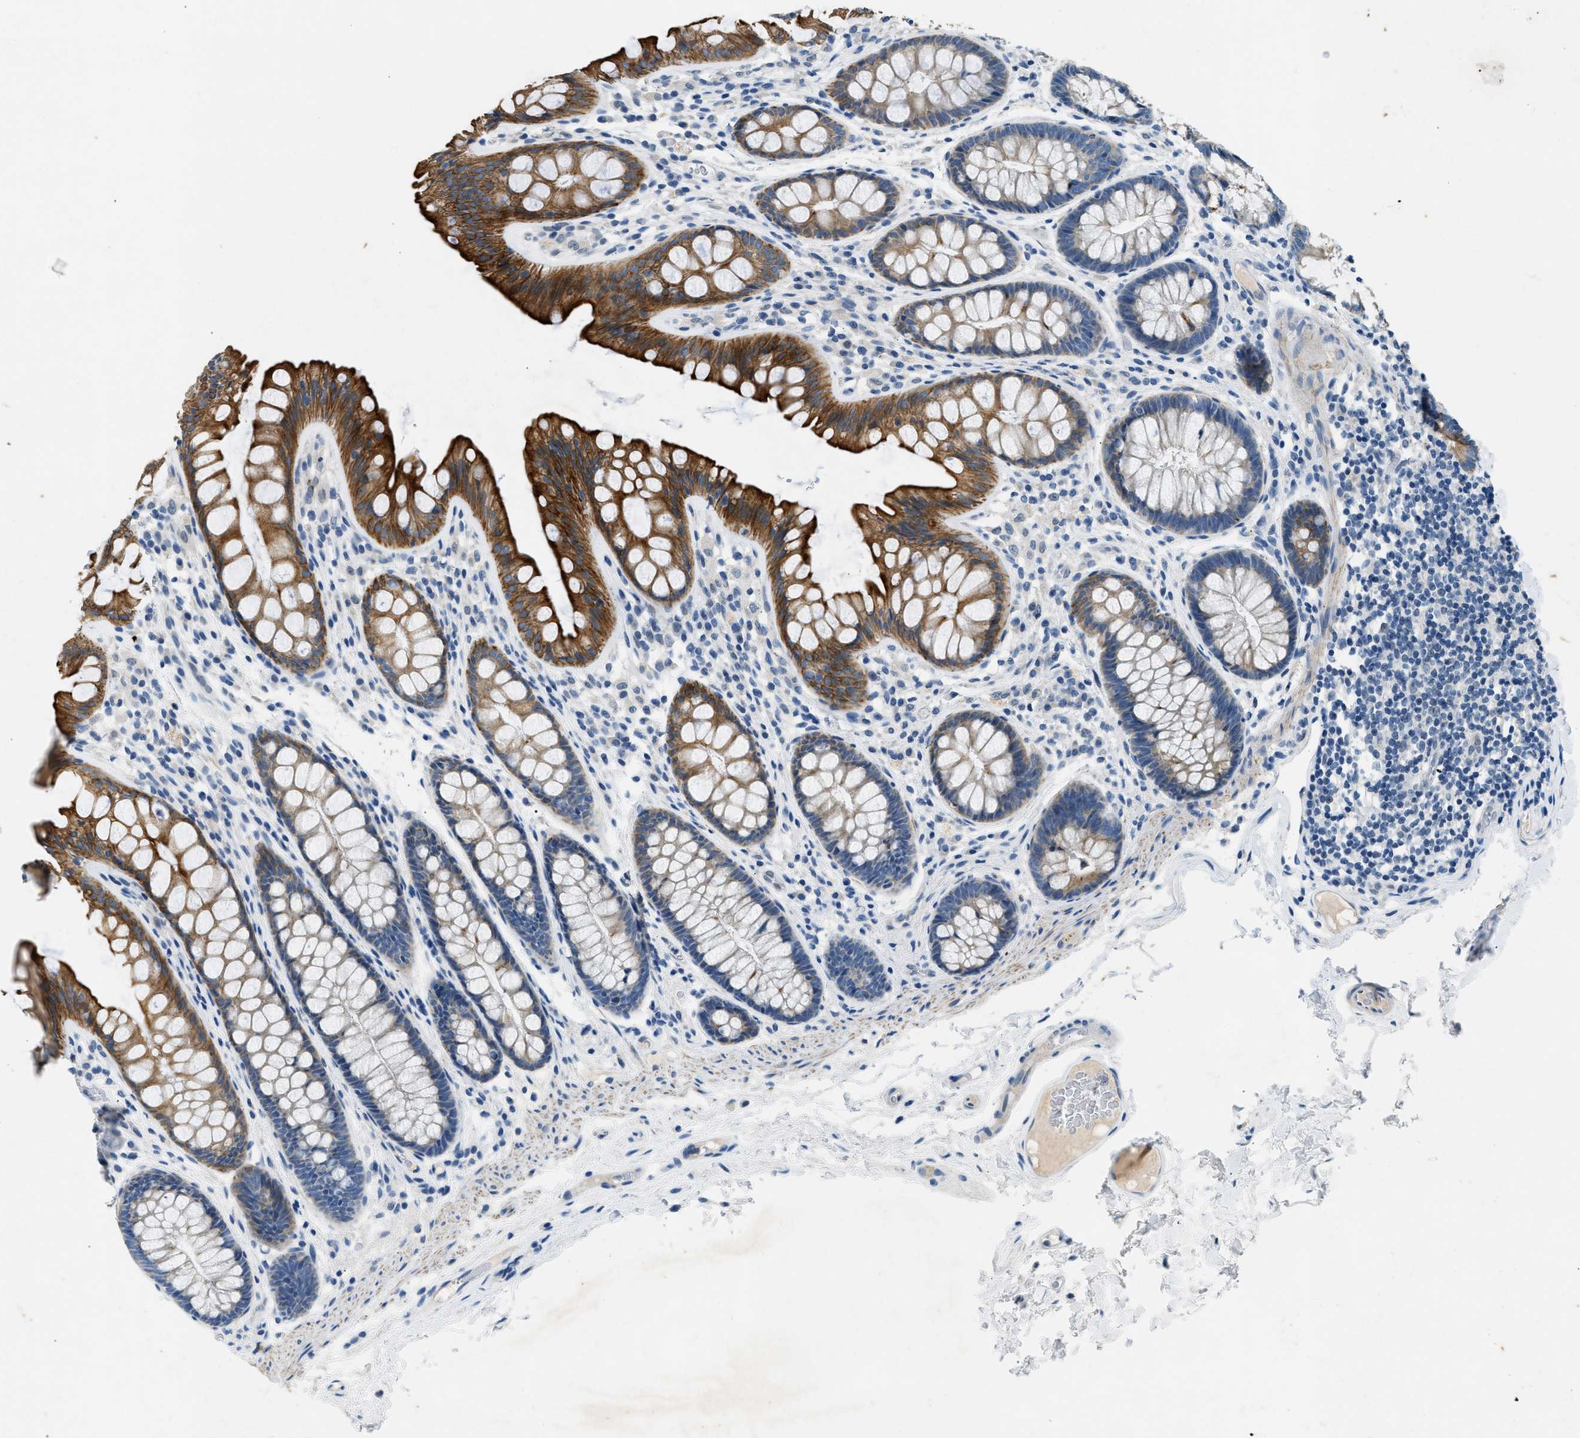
{"staining": {"intensity": "weak", "quantity": "25%-75%", "location": "cytoplasmic/membranous"}, "tissue": "colon", "cell_type": "Endothelial cells", "image_type": "normal", "snomed": [{"axis": "morphology", "description": "Normal tissue, NOS"}, {"axis": "topography", "description": "Colon"}], "caption": "Immunohistochemical staining of normal human colon exhibits low levels of weak cytoplasmic/membranous staining in about 25%-75% of endothelial cells. The protein is stained brown, and the nuclei are stained in blue (DAB (3,3'-diaminobenzidine) IHC with brightfield microscopy, high magnification).", "gene": "CFAP20", "patient": {"sex": "female", "age": 56}}